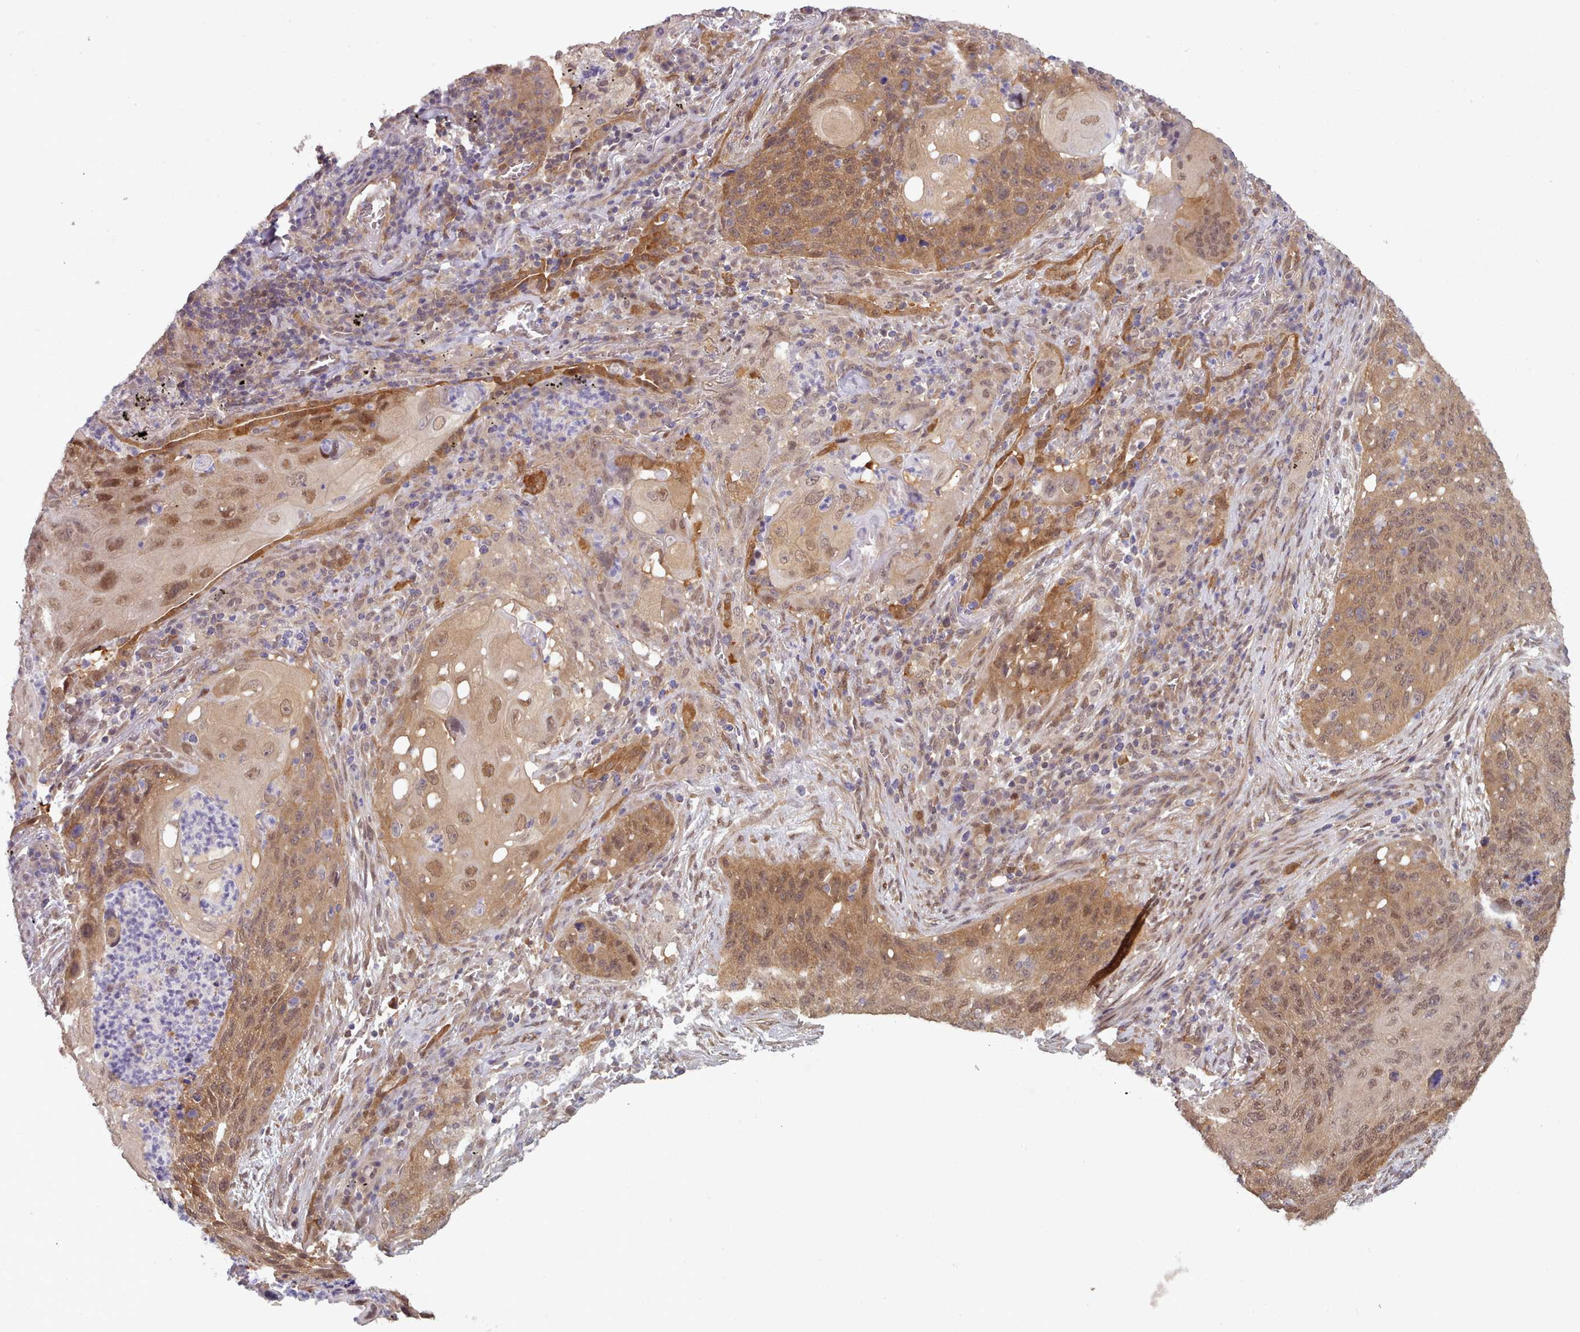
{"staining": {"intensity": "moderate", "quantity": ">75%", "location": "cytoplasmic/membranous,nuclear"}, "tissue": "lung cancer", "cell_type": "Tumor cells", "image_type": "cancer", "snomed": [{"axis": "morphology", "description": "Squamous cell carcinoma, NOS"}, {"axis": "topography", "description": "Lung"}], "caption": "Moderate cytoplasmic/membranous and nuclear protein staining is identified in approximately >75% of tumor cells in lung cancer (squamous cell carcinoma).", "gene": "CES3", "patient": {"sex": "female", "age": 63}}